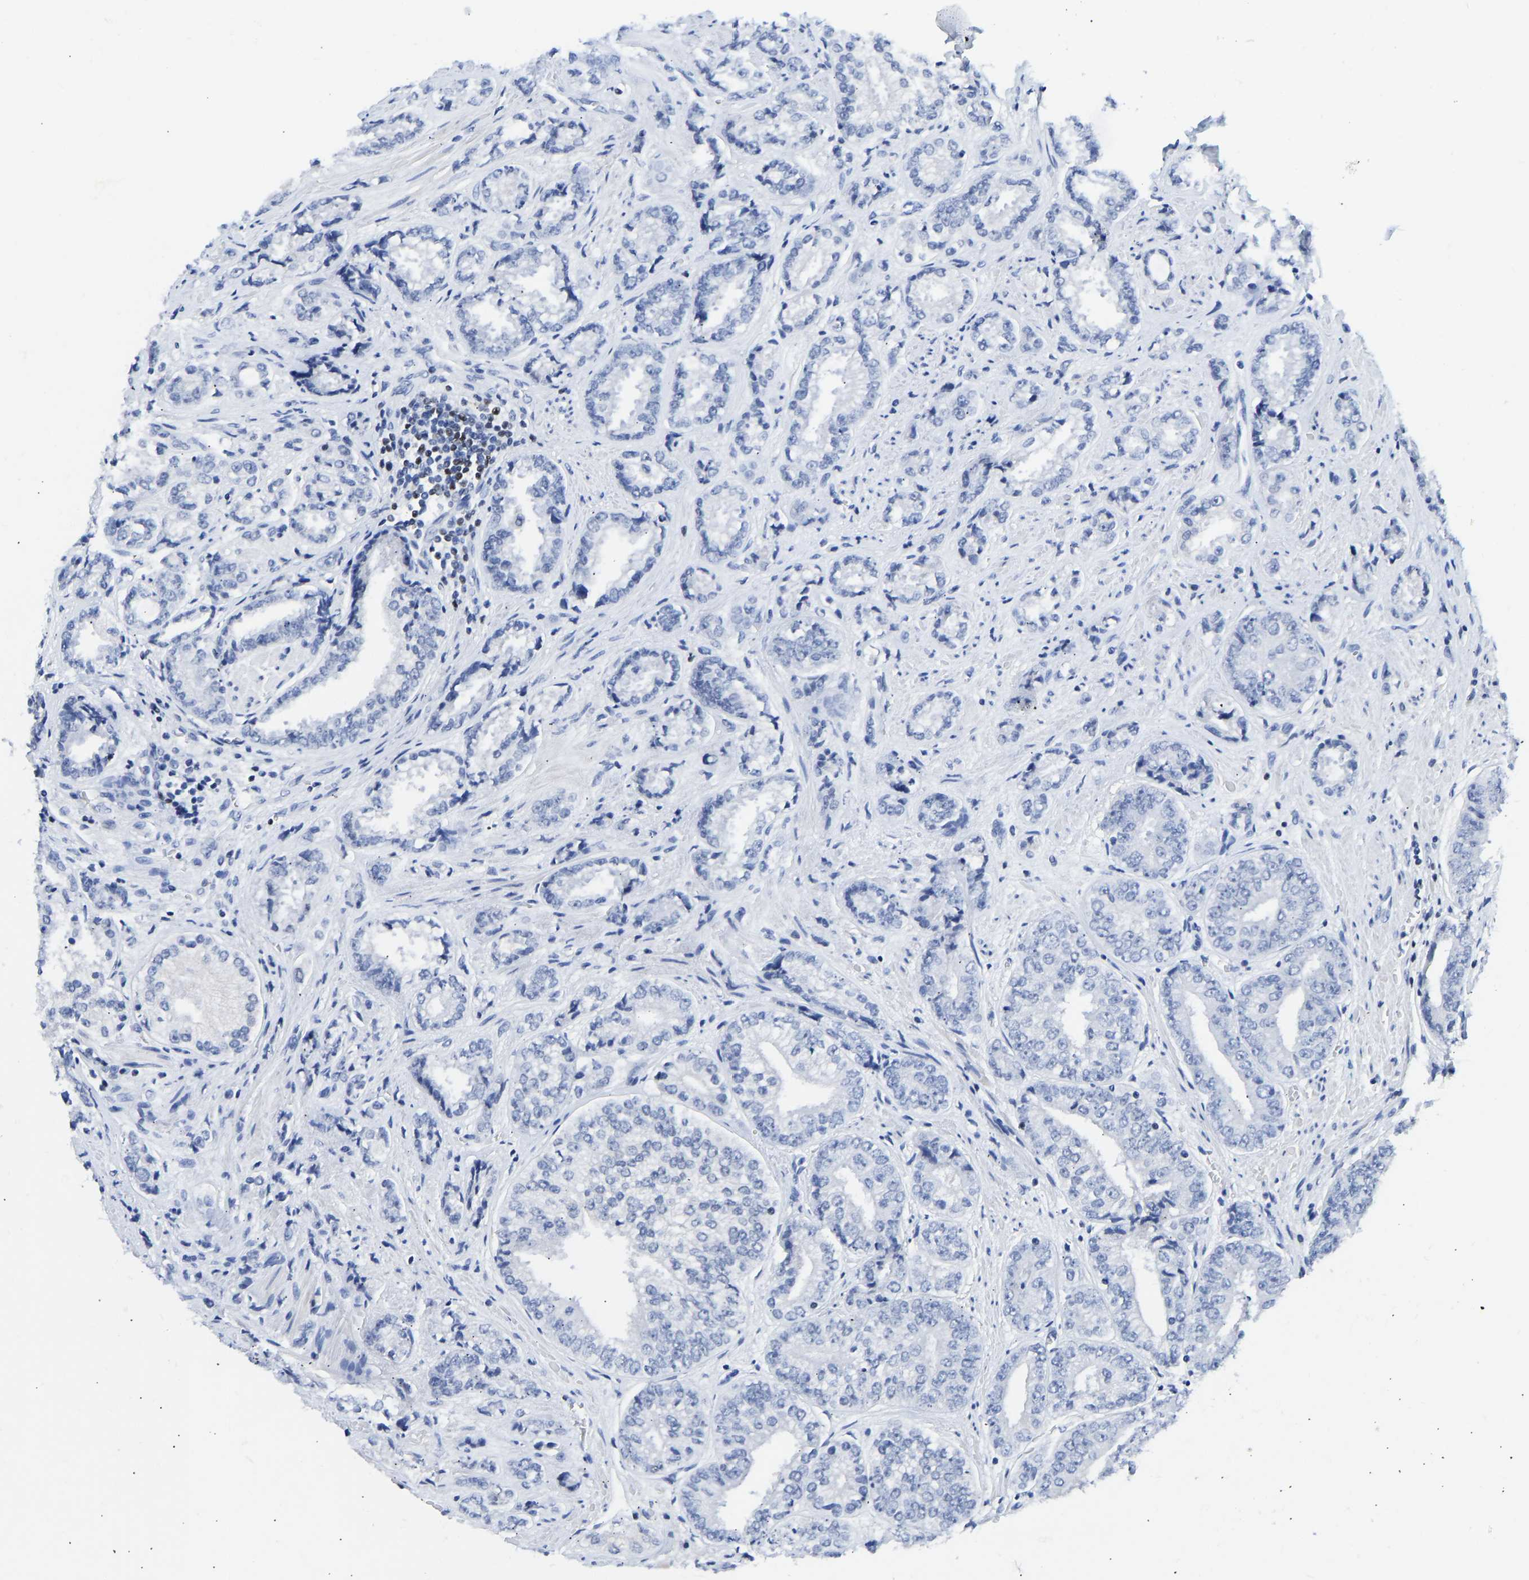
{"staining": {"intensity": "negative", "quantity": "none", "location": "none"}, "tissue": "prostate cancer", "cell_type": "Tumor cells", "image_type": "cancer", "snomed": [{"axis": "morphology", "description": "Adenocarcinoma, High grade"}, {"axis": "topography", "description": "Prostate"}], "caption": "An image of human adenocarcinoma (high-grade) (prostate) is negative for staining in tumor cells. Nuclei are stained in blue.", "gene": "TCF7", "patient": {"sex": "male", "age": 61}}